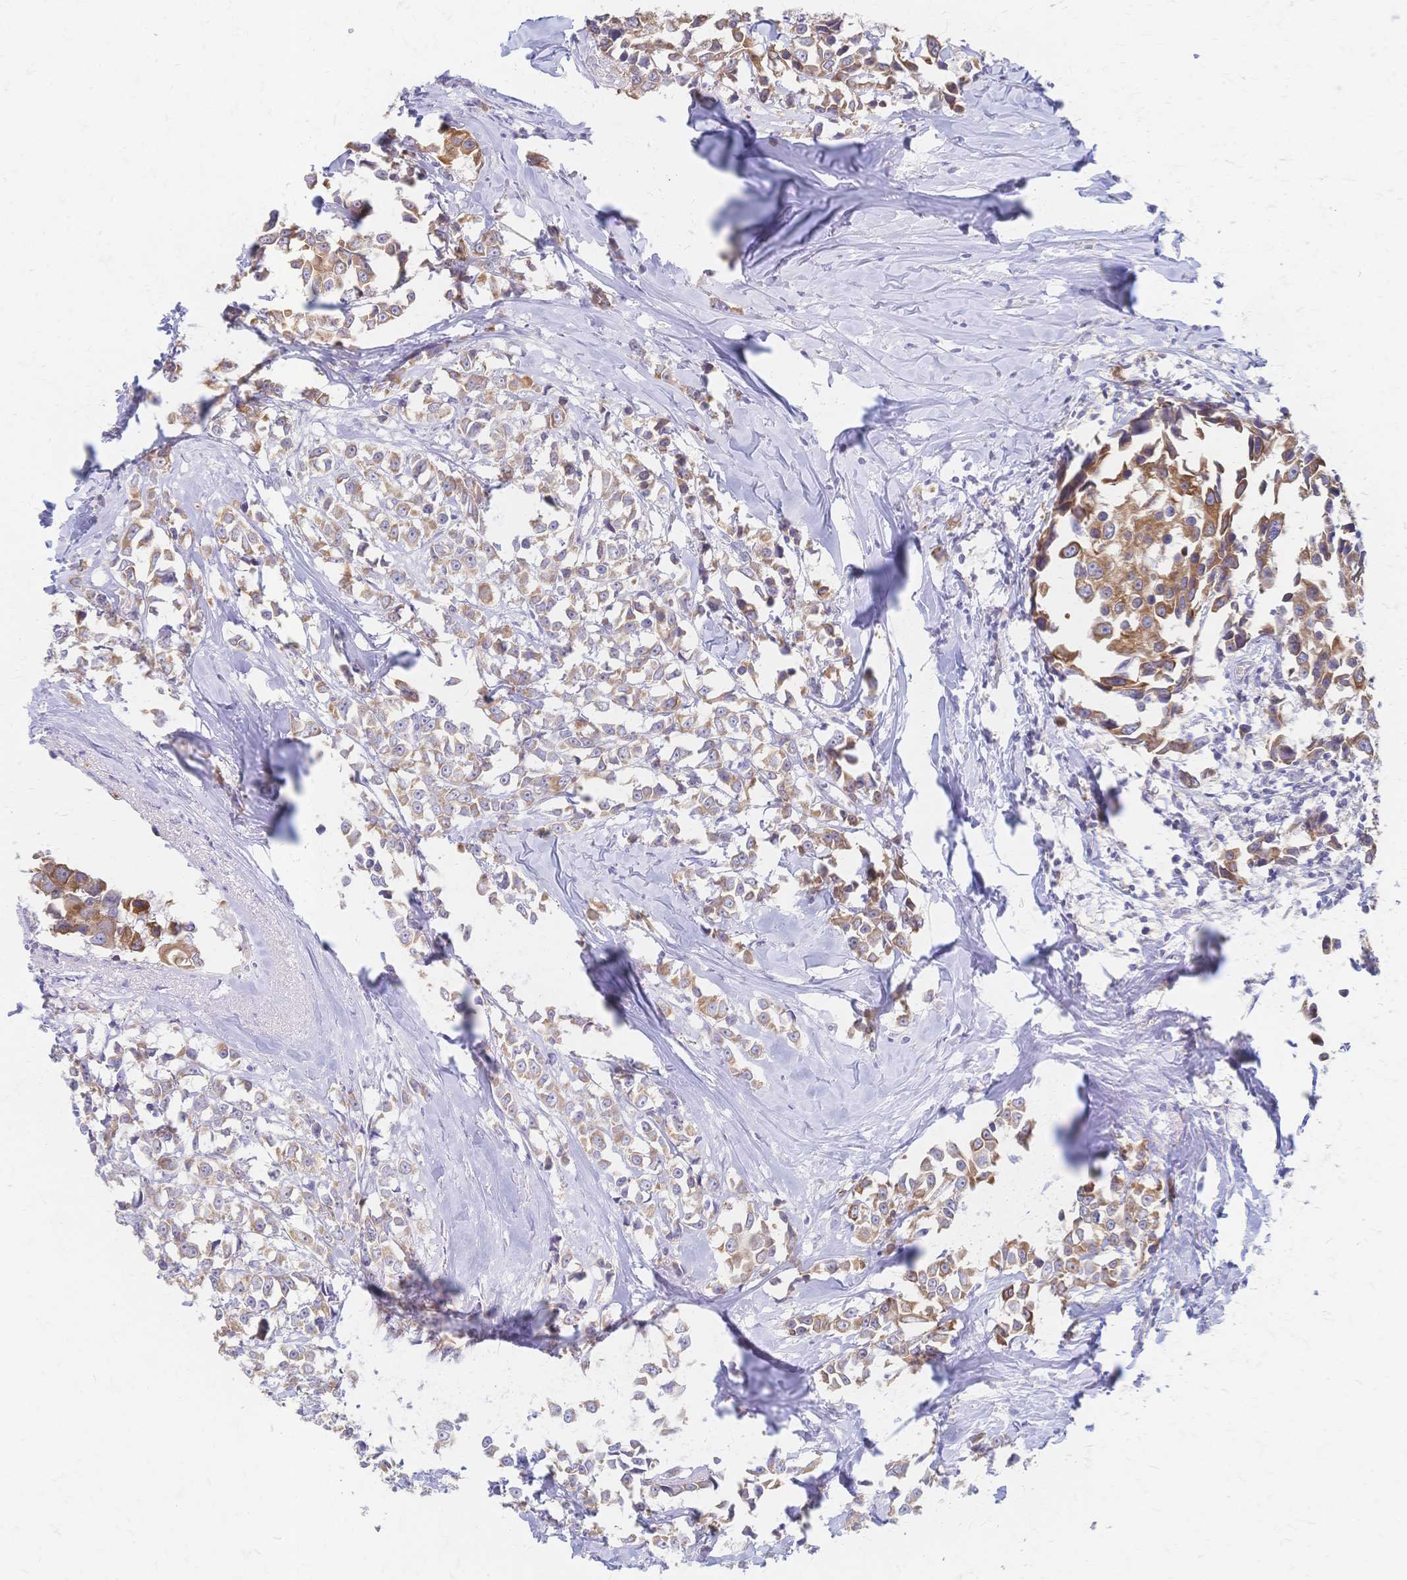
{"staining": {"intensity": "moderate", "quantity": ">75%", "location": "cytoplasmic/membranous"}, "tissue": "breast cancer", "cell_type": "Tumor cells", "image_type": "cancer", "snomed": [{"axis": "morphology", "description": "Duct carcinoma"}, {"axis": "topography", "description": "Breast"}], "caption": "High-power microscopy captured an IHC micrograph of intraductal carcinoma (breast), revealing moderate cytoplasmic/membranous positivity in about >75% of tumor cells. The protein is shown in brown color, while the nuclei are stained blue.", "gene": "CYB5A", "patient": {"sex": "female", "age": 80}}